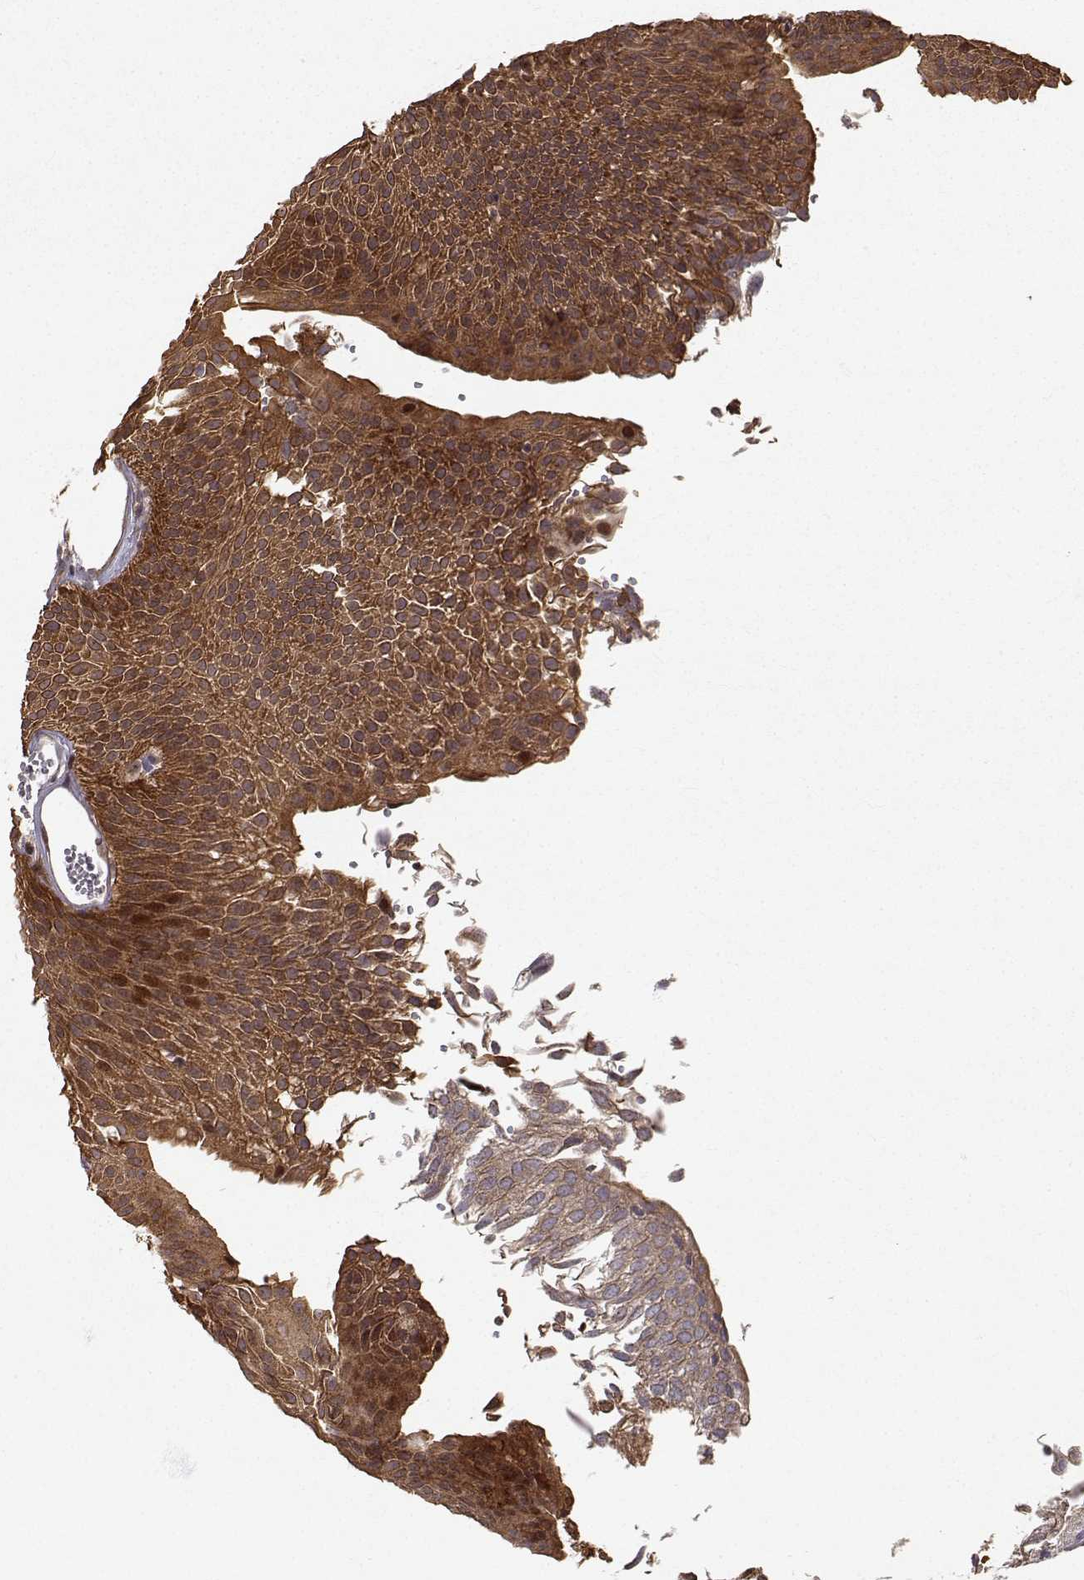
{"staining": {"intensity": "strong", "quantity": ">75%", "location": "cytoplasmic/membranous"}, "tissue": "urothelial cancer", "cell_type": "Tumor cells", "image_type": "cancer", "snomed": [{"axis": "morphology", "description": "Urothelial carcinoma, Low grade"}, {"axis": "topography", "description": "Urinary bladder"}], "caption": "Immunohistochemistry (IHC) of urothelial cancer shows high levels of strong cytoplasmic/membranous positivity in approximately >75% of tumor cells.", "gene": "APC", "patient": {"sex": "male", "age": 52}}